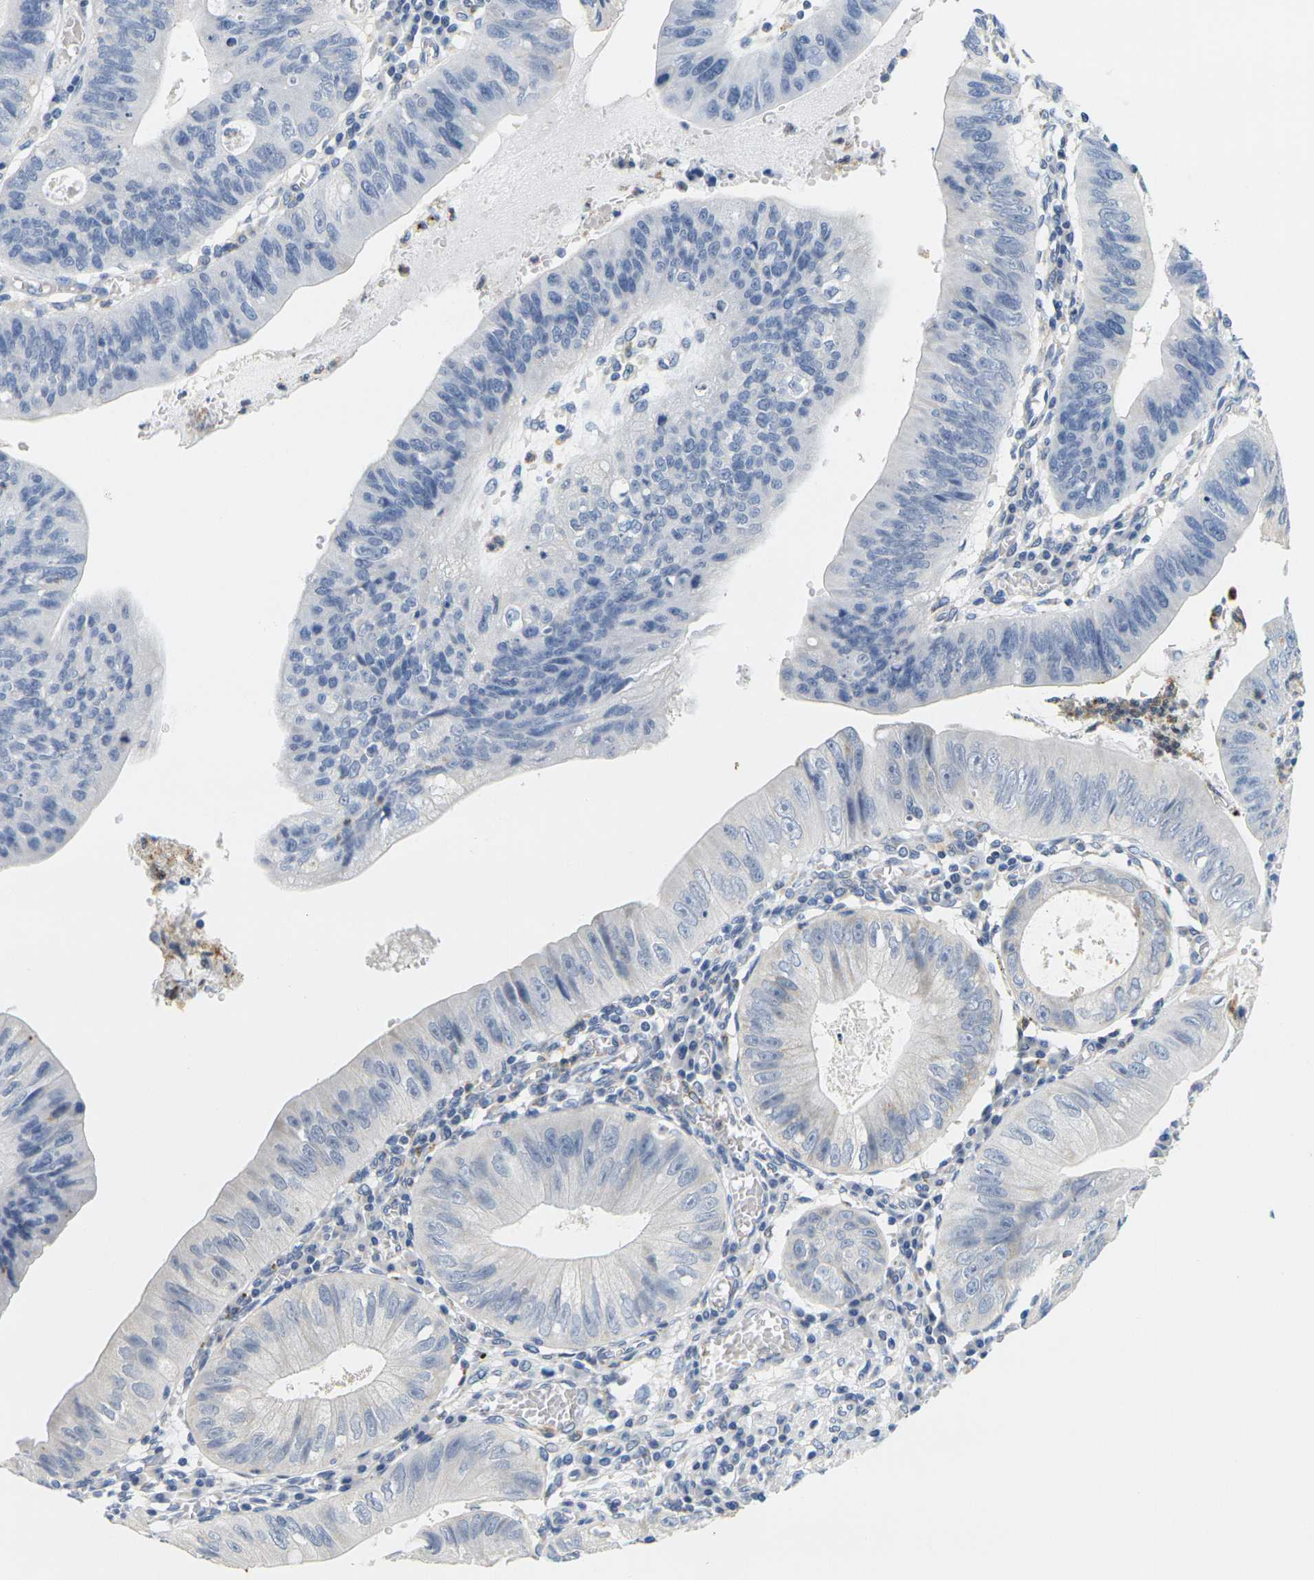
{"staining": {"intensity": "negative", "quantity": "none", "location": "none"}, "tissue": "stomach cancer", "cell_type": "Tumor cells", "image_type": "cancer", "snomed": [{"axis": "morphology", "description": "Adenocarcinoma, NOS"}, {"axis": "topography", "description": "Stomach"}], "caption": "Immunohistochemistry (IHC) histopathology image of neoplastic tissue: human adenocarcinoma (stomach) stained with DAB (3,3'-diaminobenzidine) displays no significant protein expression in tumor cells.", "gene": "KLK5", "patient": {"sex": "male", "age": 59}}